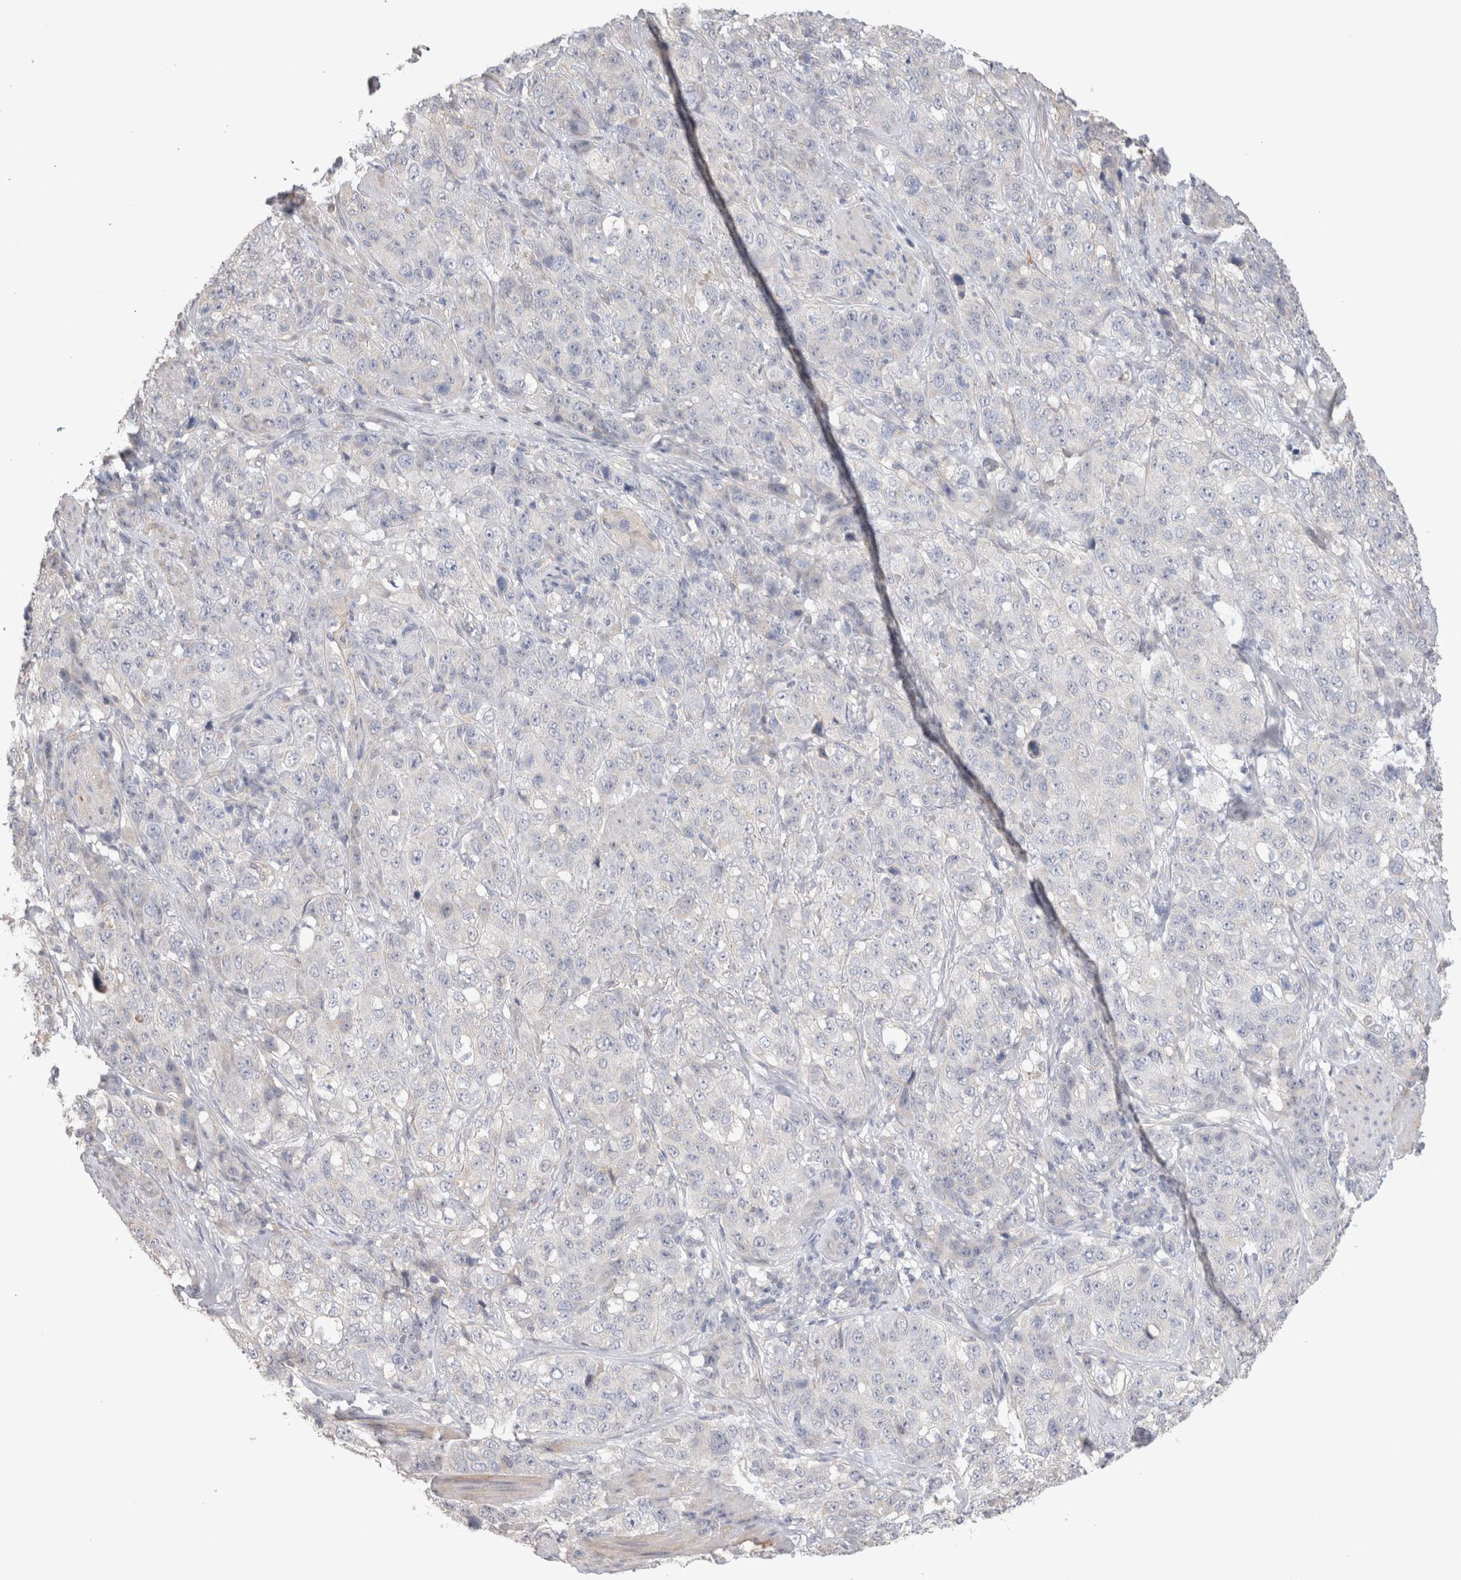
{"staining": {"intensity": "negative", "quantity": "none", "location": "none"}, "tissue": "stomach cancer", "cell_type": "Tumor cells", "image_type": "cancer", "snomed": [{"axis": "morphology", "description": "Adenocarcinoma, NOS"}, {"axis": "topography", "description": "Stomach"}], "caption": "A high-resolution micrograph shows immunohistochemistry (IHC) staining of adenocarcinoma (stomach), which reveals no significant positivity in tumor cells. (Brightfield microscopy of DAB (3,3'-diaminobenzidine) immunohistochemistry at high magnification).", "gene": "DMD", "patient": {"sex": "male", "age": 48}}